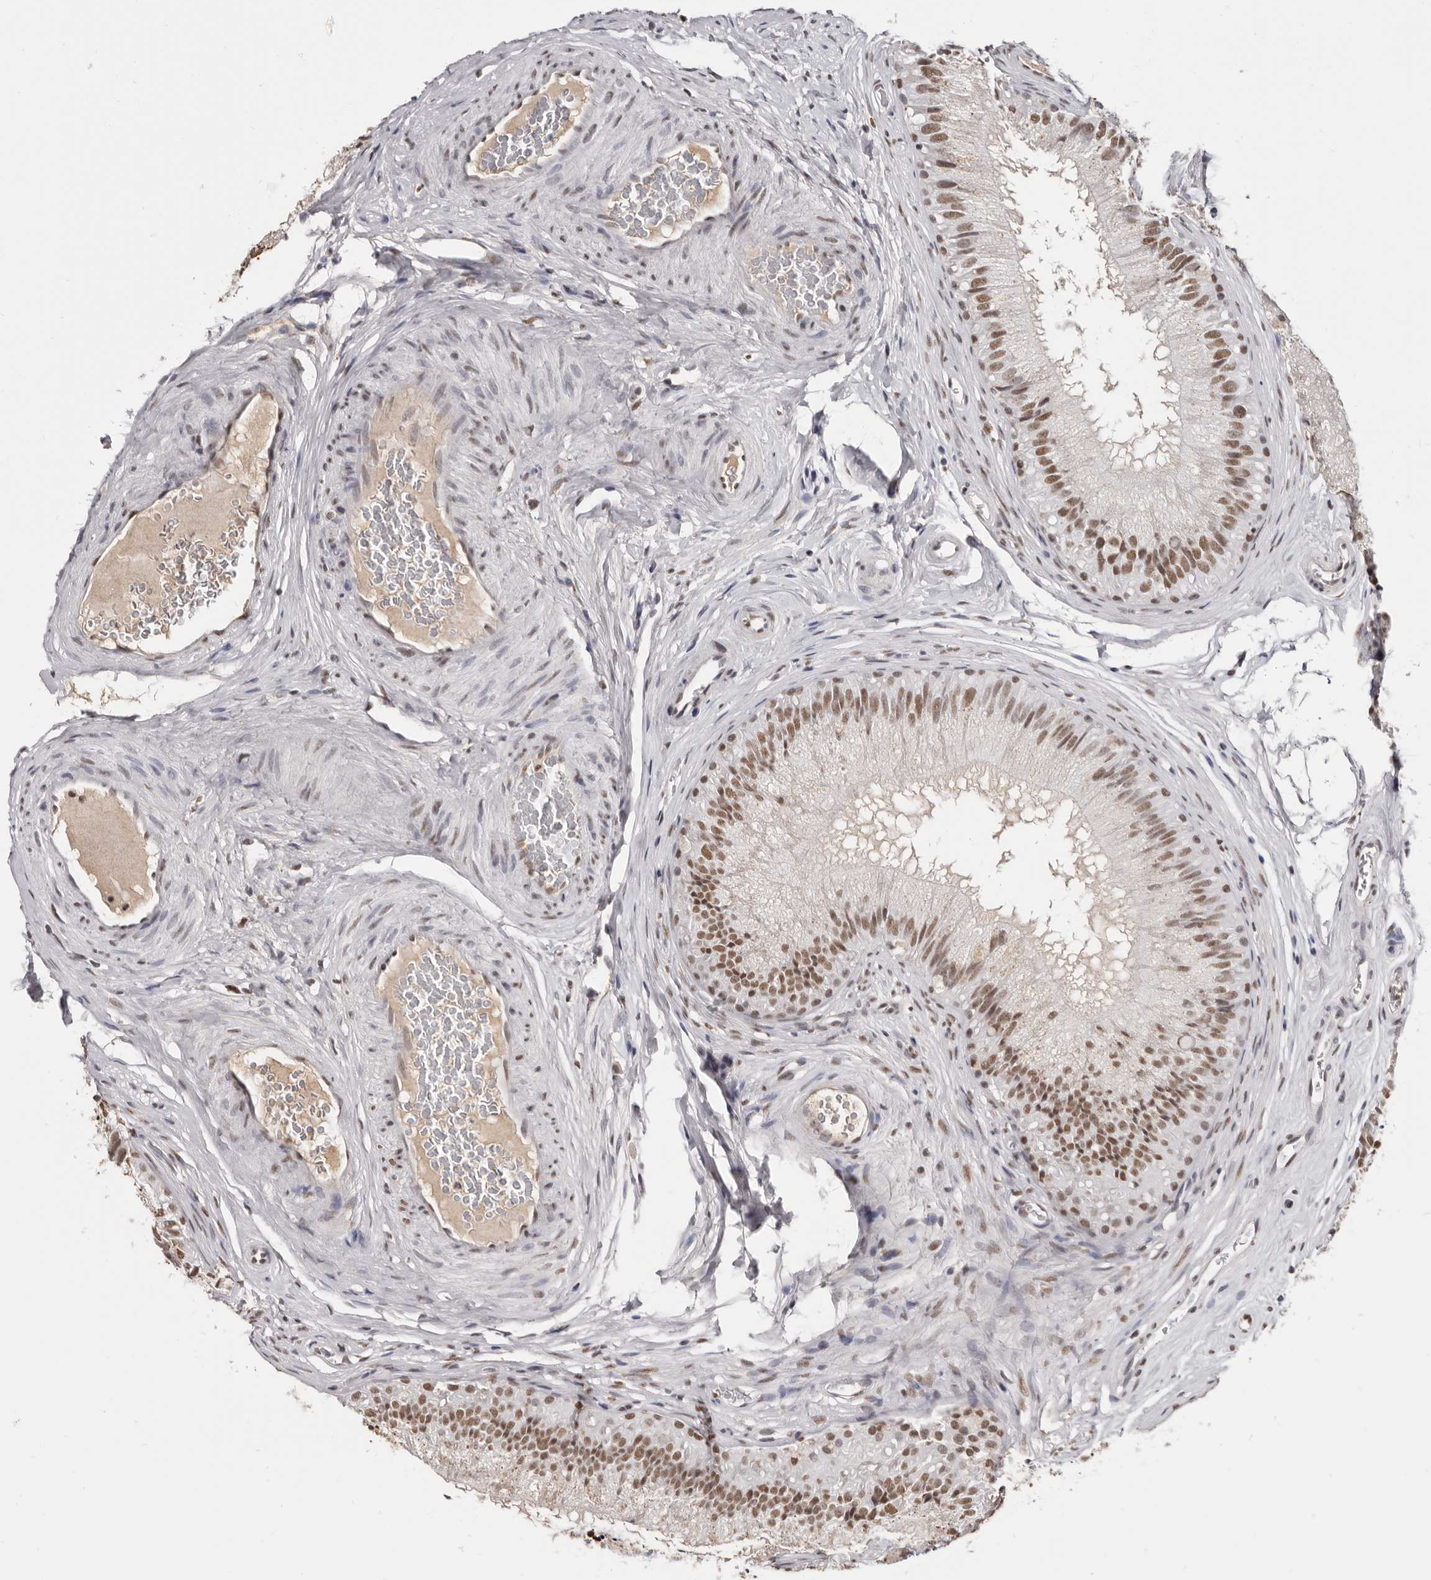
{"staining": {"intensity": "moderate", "quantity": ">75%", "location": "nuclear"}, "tissue": "epididymis", "cell_type": "Glandular cells", "image_type": "normal", "snomed": [{"axis": "morphology", "description": "Normal tissue, NOS"}, {"axis": "topography", "description": "Epididymis"}], "caption": "Immunohistochemical staining of benign human epididymis shows >75% levels of moderate nuclear protein positivity in about >75% of glandular cells.", "gene": "SCAF4", "patient": {"sex": "male", "age": 29}}